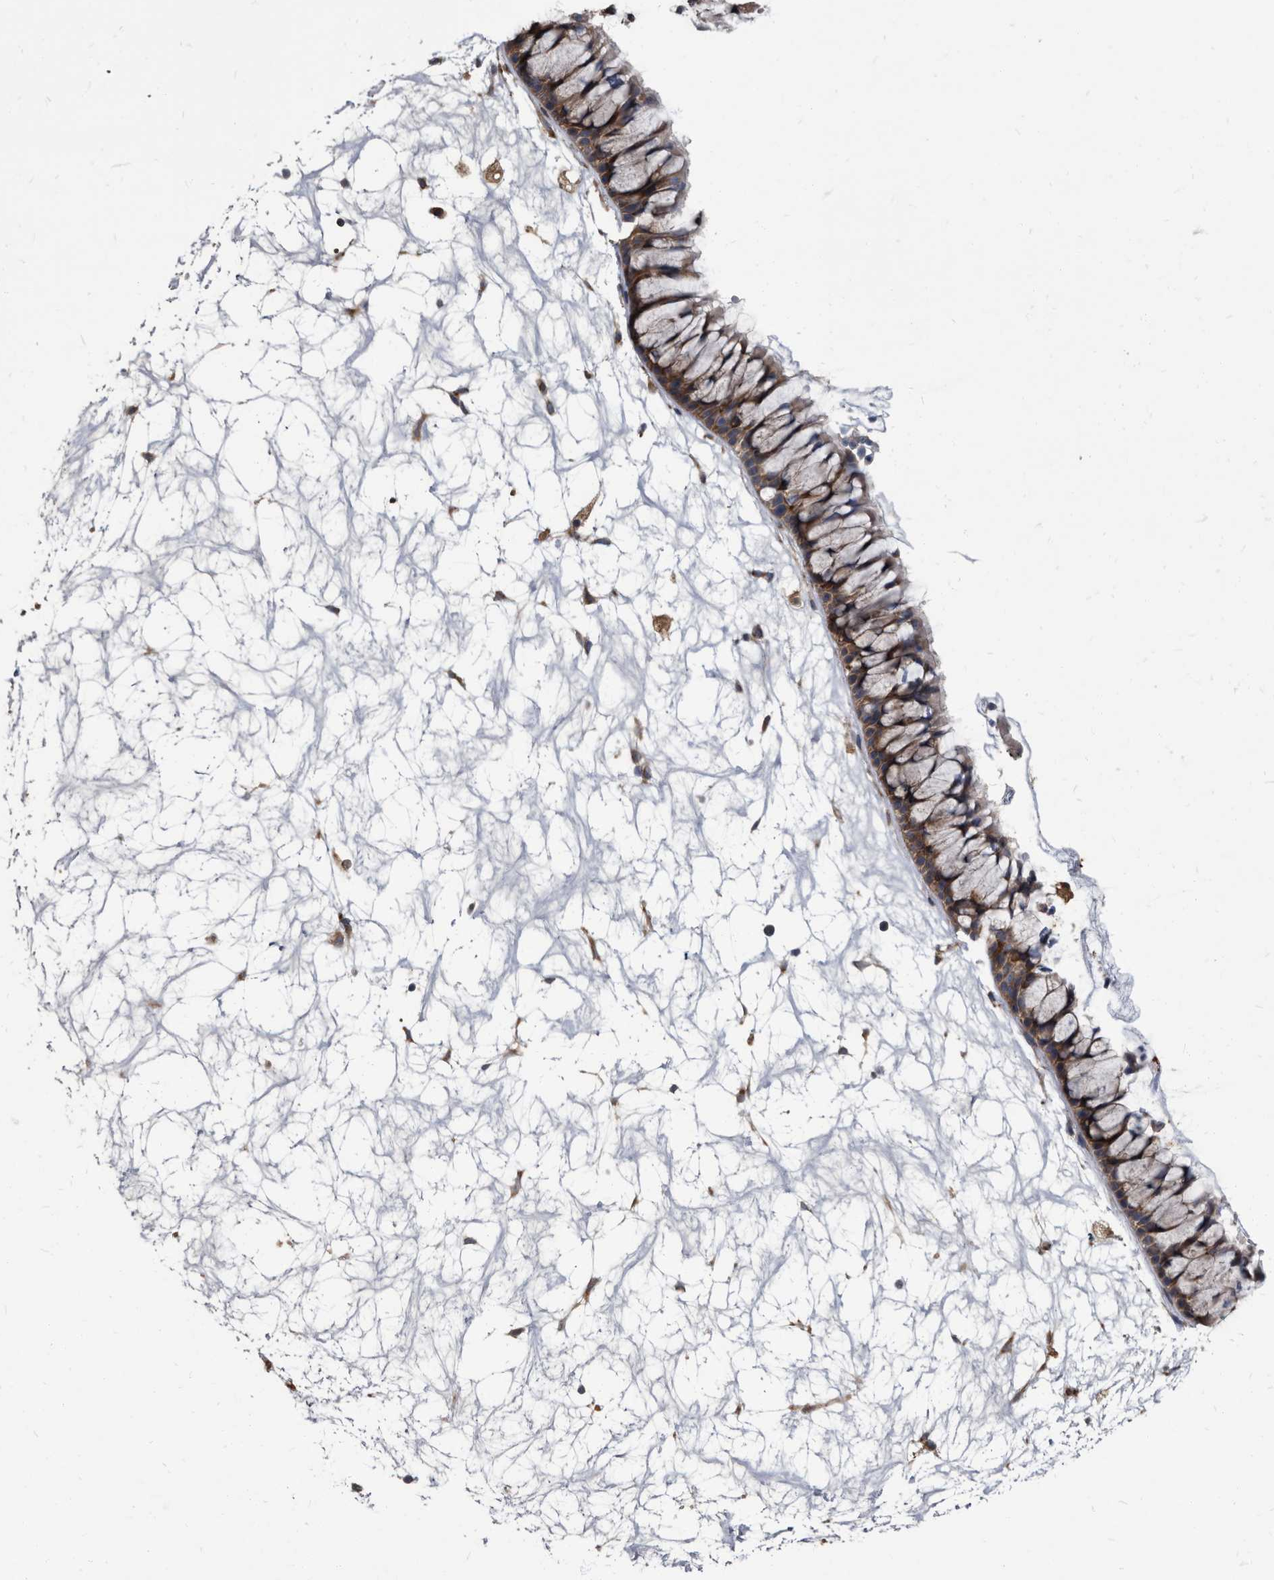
{"staining": {"intensity": "weak", "quantity": ">75%", "location": "cytoplasmic/membranous"}, "tissue": "nasopharynx", "cell_type": "Respiratory epithelial cells", "image_type": "normal", "snomed": [{"axis": "morphology", "description": "Normal tissue, NOS"}, {"axis": "topography", "description": "Nasopharynx"}], "caption": "Unremarkable nasopharynx demonstrates weak cytoplasmic/membranous expression in about >75% of respiratory epithelial cells, visualized by immunohistochemistry. Immunohistochemistry stains the protein of interest in brown and the nuclei are stained blue.", "gene": "CDV3", "patient": {"sex": "male", "age": 64}}